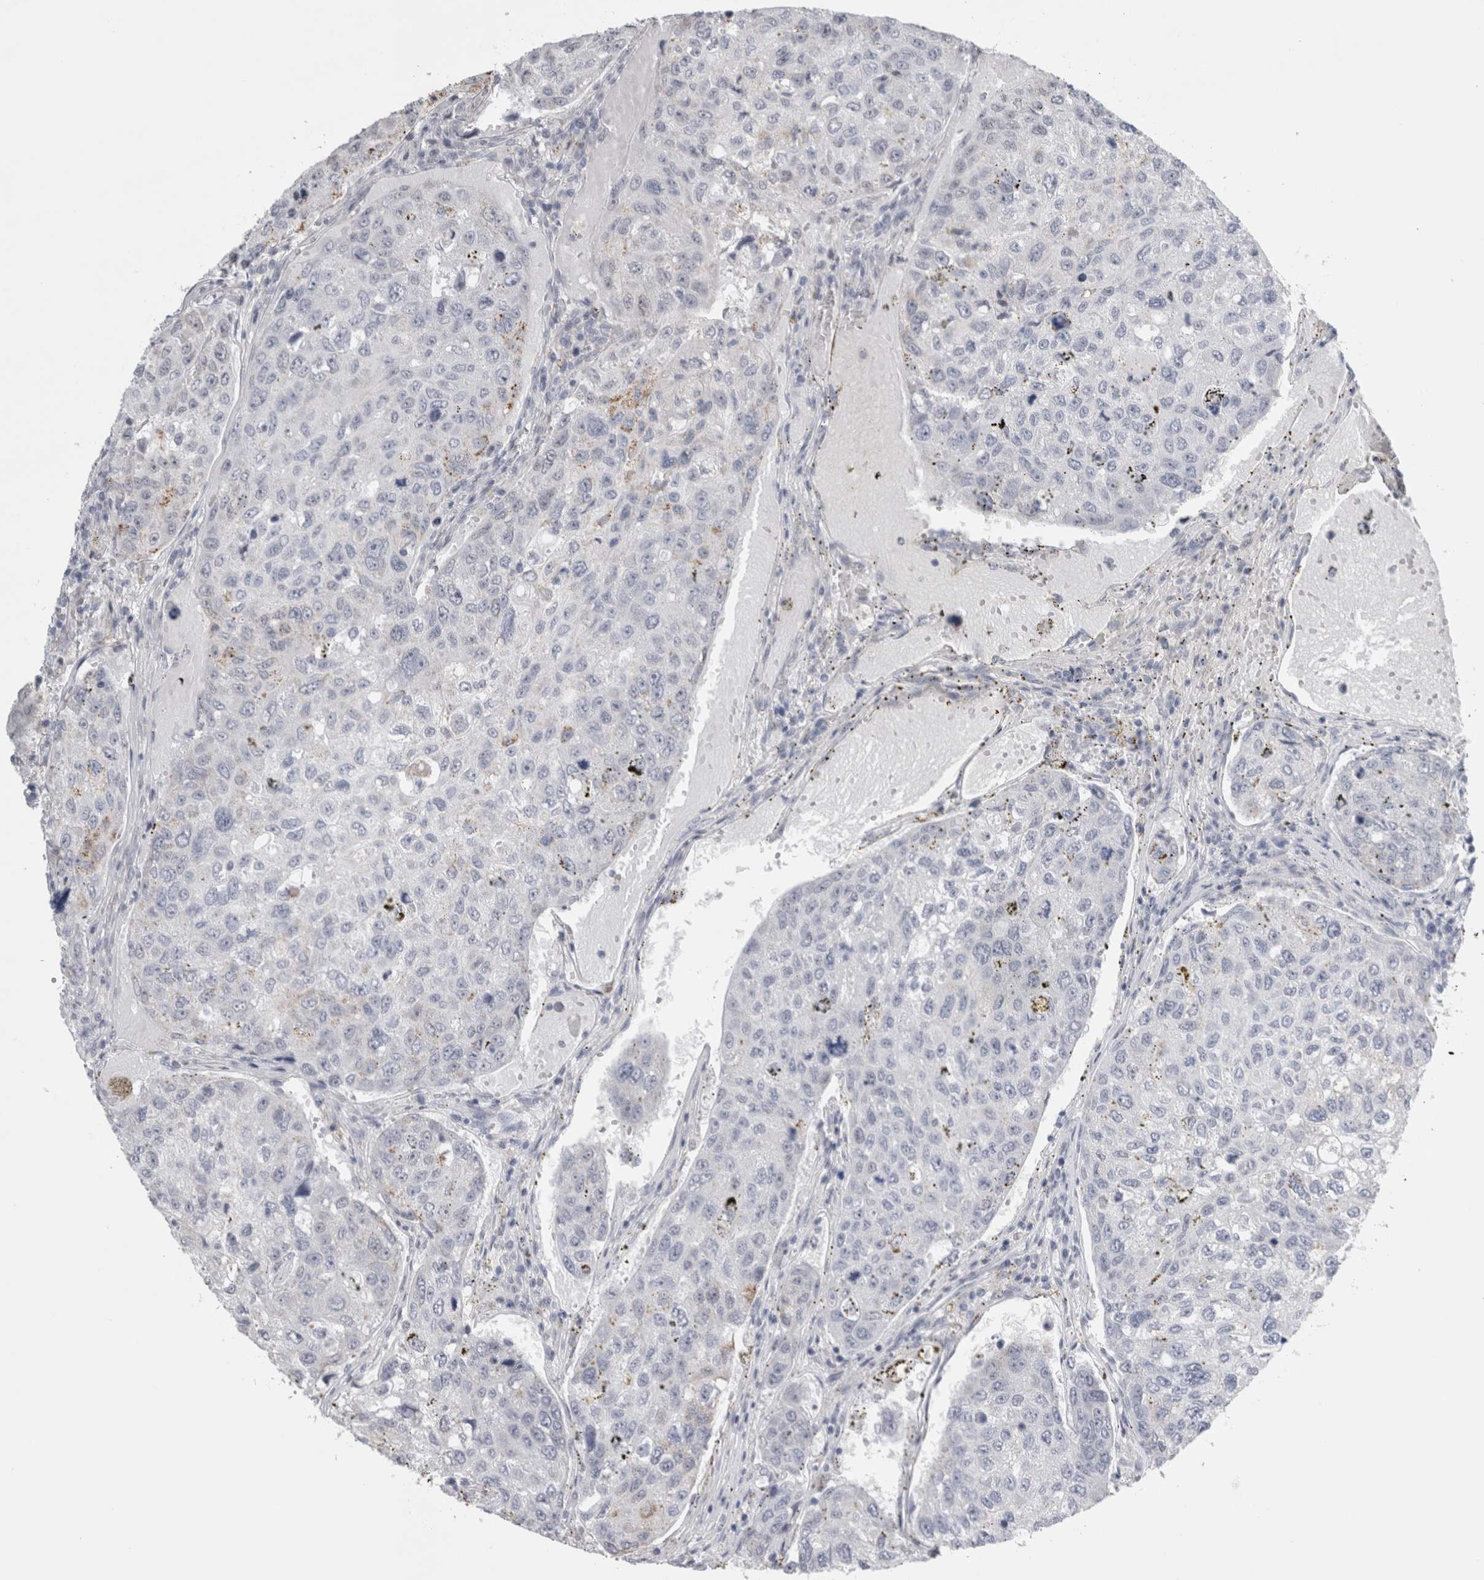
{"staining": {"intensity": "moderate", "quantity": "<25%", "location": "cytoplasmic/membranous"}, "tissue": "urothelial cancer", "cell_type": "Tumor cells", "image_type": "cancer", "snomed": [{"axis": "morphology", "description": "Urothelial carcinoma, High grade"}, {"axis": "topography", "description": "Lymph node"}, {"axis": "topography", "description": "Urinary bladder"}], "caption": "Urothelial cancer stained for a protein reveals moderate cytoplasmic/membranous positivity in tumor cells. (DAB = brown stain, brightfield microscopy at high magnification).", "gene": "PLIN1", "patient": {"sex": "male", "age": 51}}